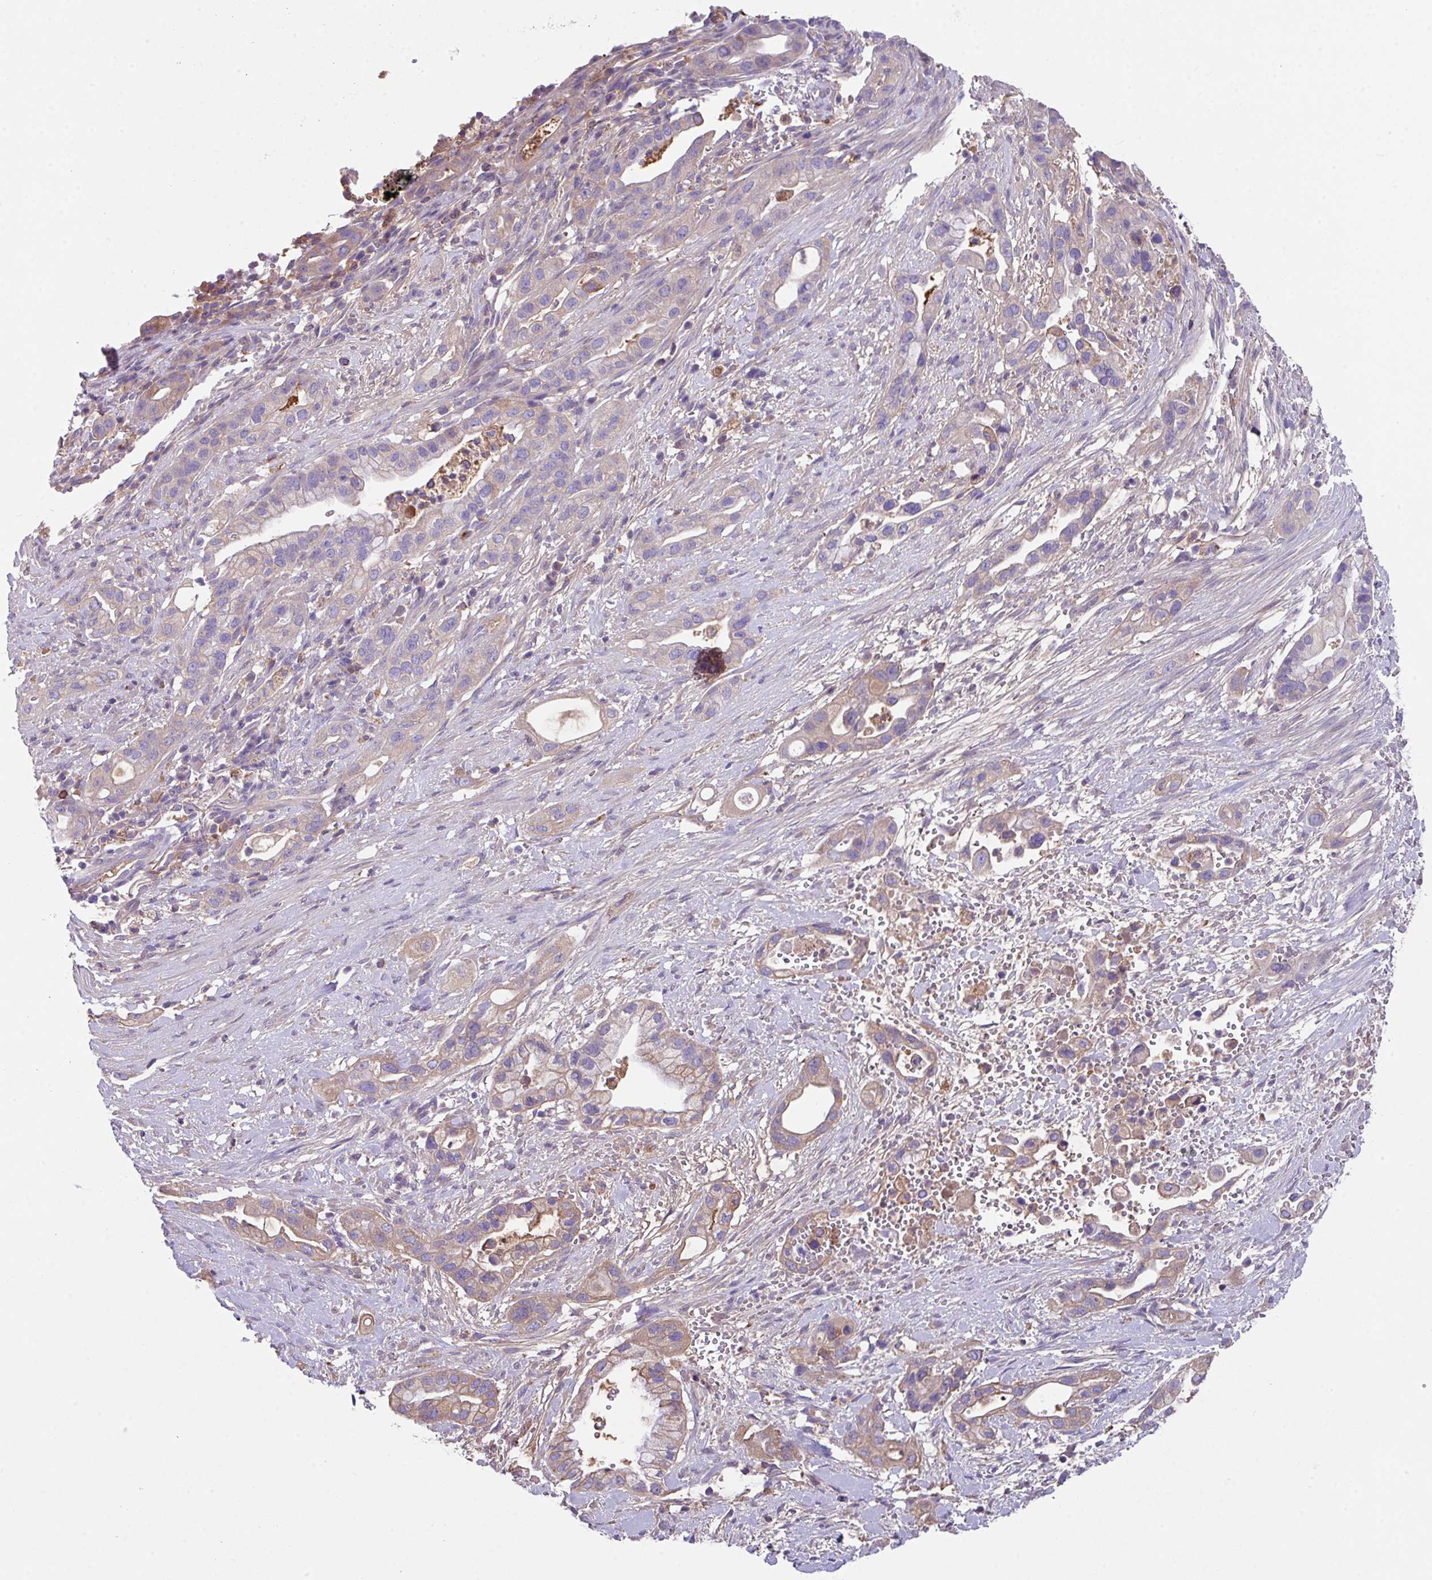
{"staining": {"intensity": "moderate", "quantity": "25%-75%", "location": "cytoplasmic/membranous"}, "tissue": "pancreatic cancer", "cell_type": "Tumor cells", "image_type": "cancer", "snomed": [{"axis": "morphology", "description": "Adenocarcinoma, NOS"}, {"axis": "topography", "description": "Pancreas"}], "caption": "Immunohistochemical staining of pancreatic cancer demonstrates medium levels of moderate cytoplasmic/membranous protein expression in about 25%-75% of tumor cells. (IHC, brightfield microscopy, high magnification).", "gene": "DNAL1", "patient": {"sex": "male", "age": 44}}